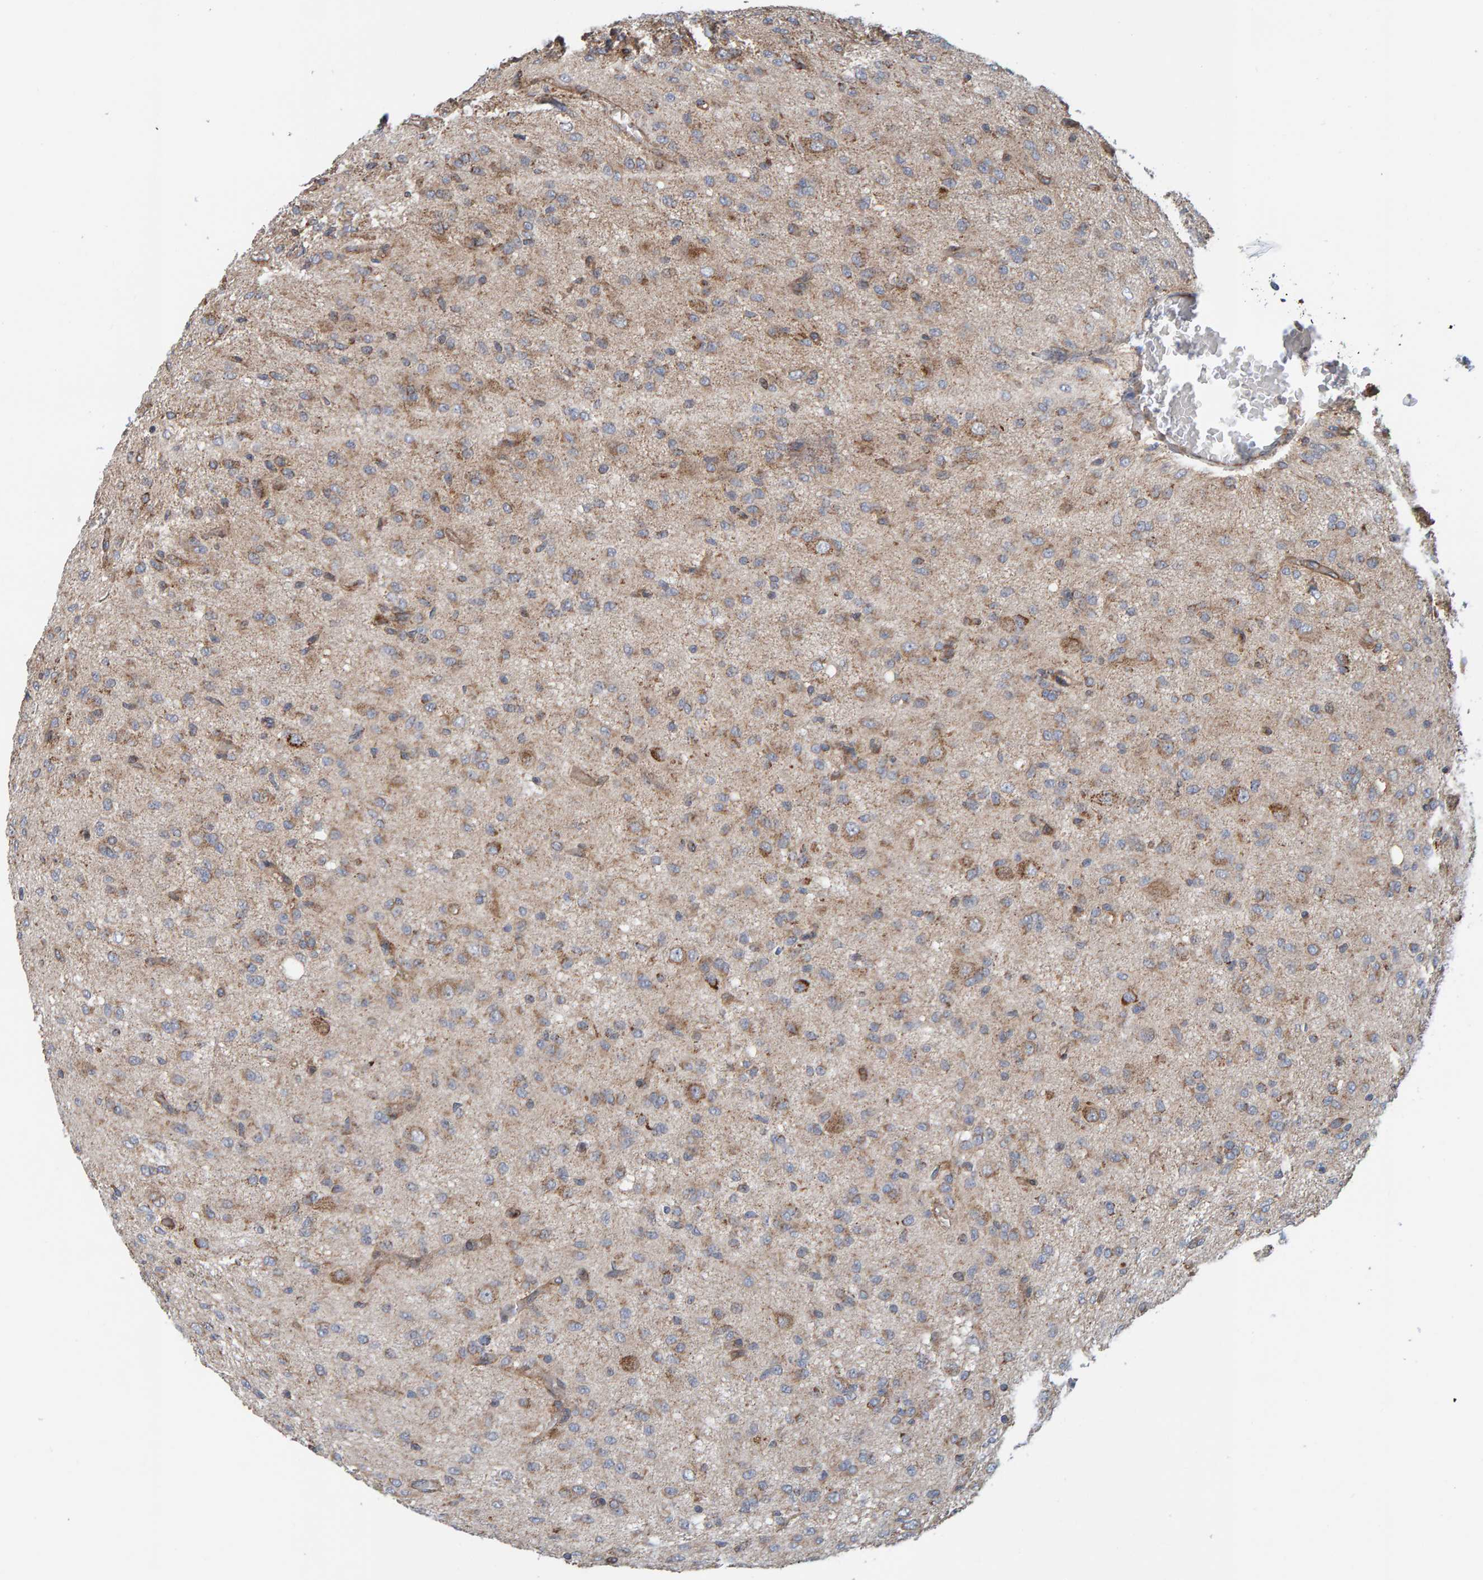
{"staining": {"intensity": "moderate", "quantity": "<25%", "location": "cytoplasmic/membranous"}, "tissue": "glioma", "cell_type": "Tumor cells", "image_type": "cancer", "snomed": [{"axis": "morphology", "description": "Glioma, malignant, High grade"}, {"axis": "topography", "description": "Brain"}], "caption": "Protein expression analysis of high-grade glioma (malignant) shows moderate cytoplasmic/membranous staining in about <25% of tumor cells.", "gene": "MRPL45", "patient": {"sex": "female", "age": 59}}